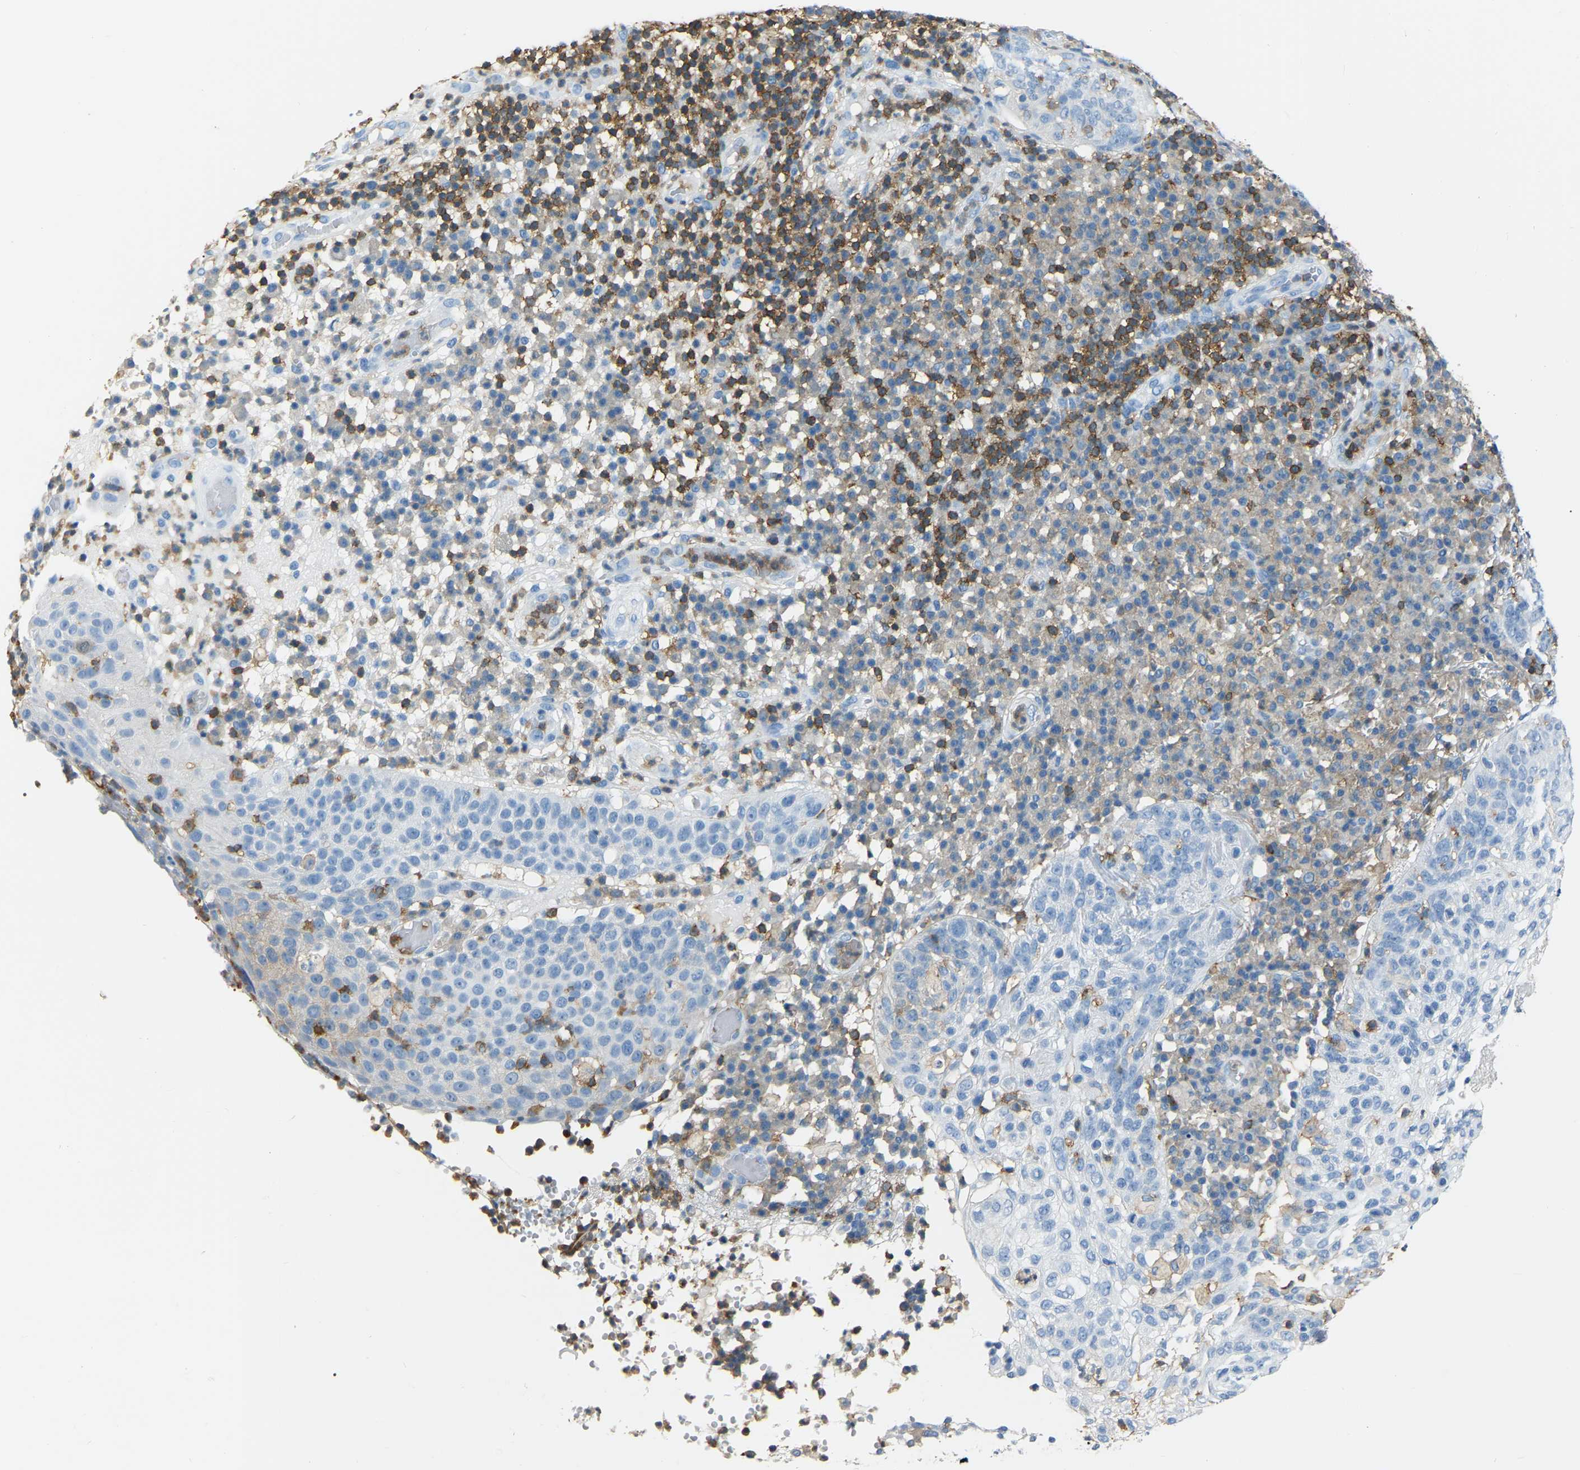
{"staining": {"intensity": "negative", "quantity": "none", "location": "none"}, "tissue": "skin cancer", "cell_type": "Tumor cells", "image_type": "cancer", "snomed": [{"axis": "morphology", "description": "Squamous cell carcinoma in situ, NOS"}, {"axis": "morphology", "description": "Squamous cell carcinoma, NOS"}, {"axis": "topography", "description": "Skin"}], "caption": "Histopathology image shows no protein staining in tumor cells of skin cancer tissue.", "gene": "ARHGAP45", "patient": {"sex": "male", "age": 93}}